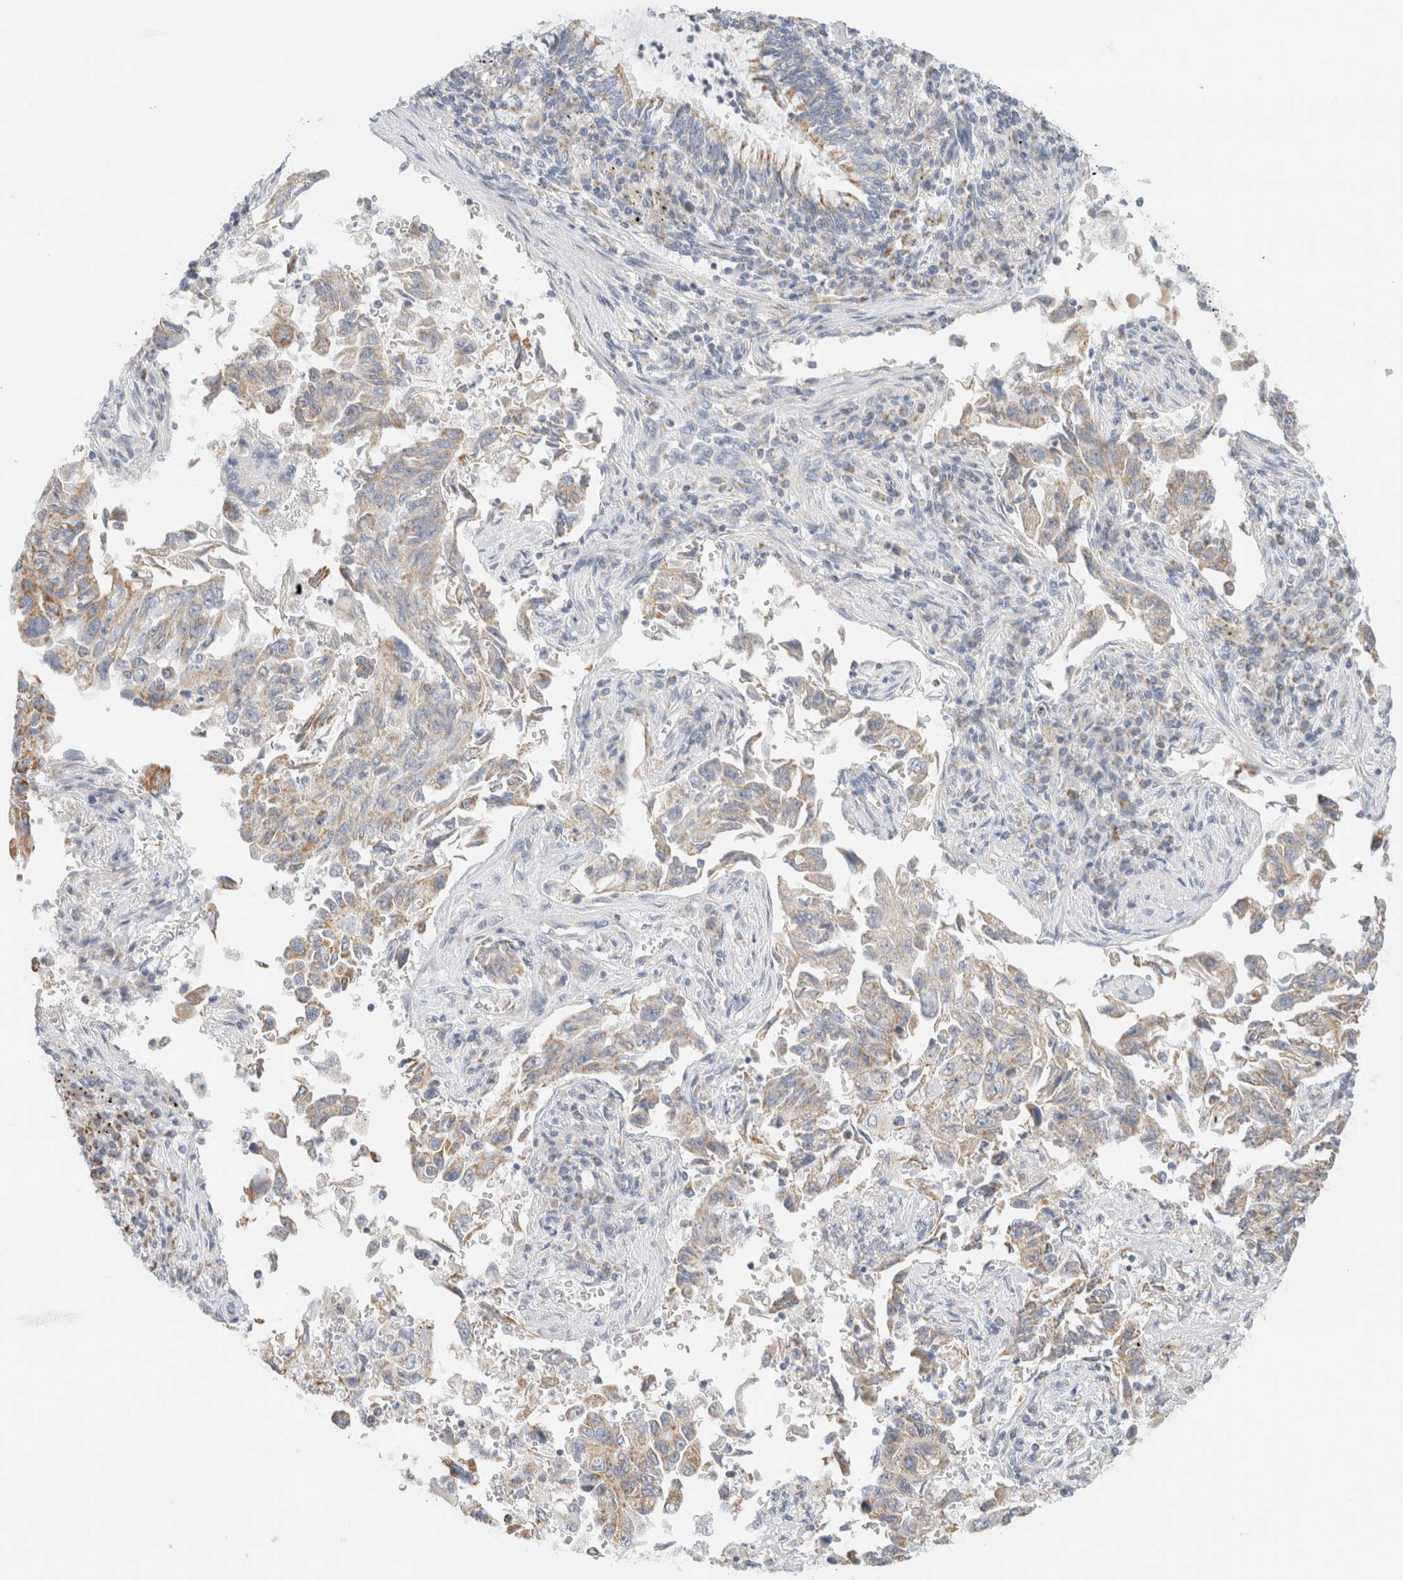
{"staining": {"intensity": "moderate", "quantity": "25%-75%", "location": "cytoplasmic/membranous"}, "tissue": "lung cancer", "cell_type": "Tumor cells", "image_type": "cancer", "snomed": [{"axis": "morphology", "description": "Adenocarcinoma, NOS"}, {"axis": "topography", "description": "Lung"}], "caption": "Immunohistochemical staining of human lung cancer demonstrates medium levels of moderate cytoplasmic/membranous staining in about 25%-75% of tumor cells.", "gene": "HDHD3", "patient": {"sex": "female", "age": 51}}